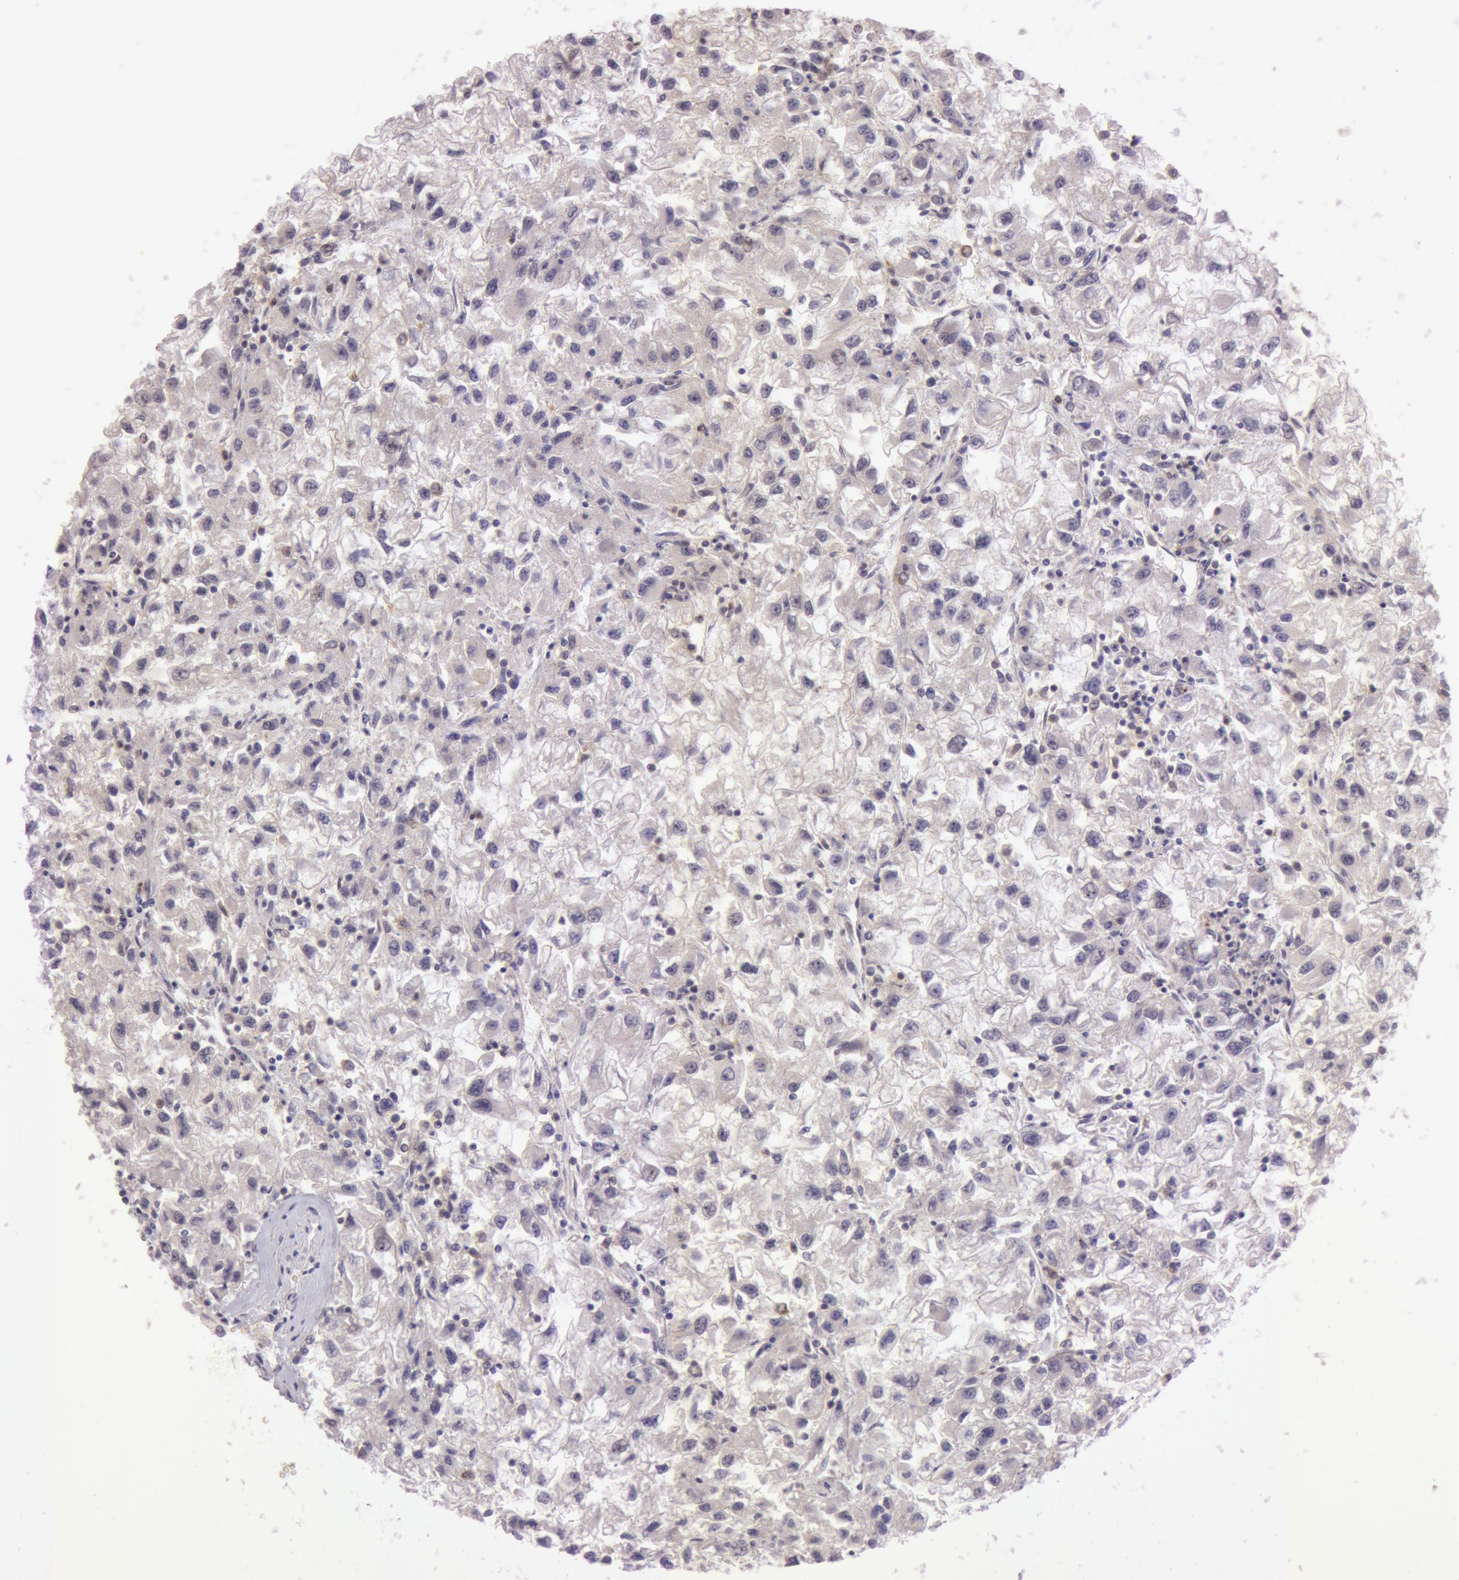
{"staining": {"intensity": "weak", "quantity": "25%-75%", "location": "cytoplasmic/membranous"}, "tissue": "renal cancer", "cell_type": "Tumor cells", "image_type": "cancer", "snomed": [{"axis": "morphology", "description": "Adenocarcinoma, NOS"}, {"axis": "topography", "description": "Kidney"}], "caption": "Renal adenocarcinoma stained with a protein marker demonstrates weak staining in tumor cells.", "gene": "ATG2B", "patient": {"sex": "male", "age": 59}}